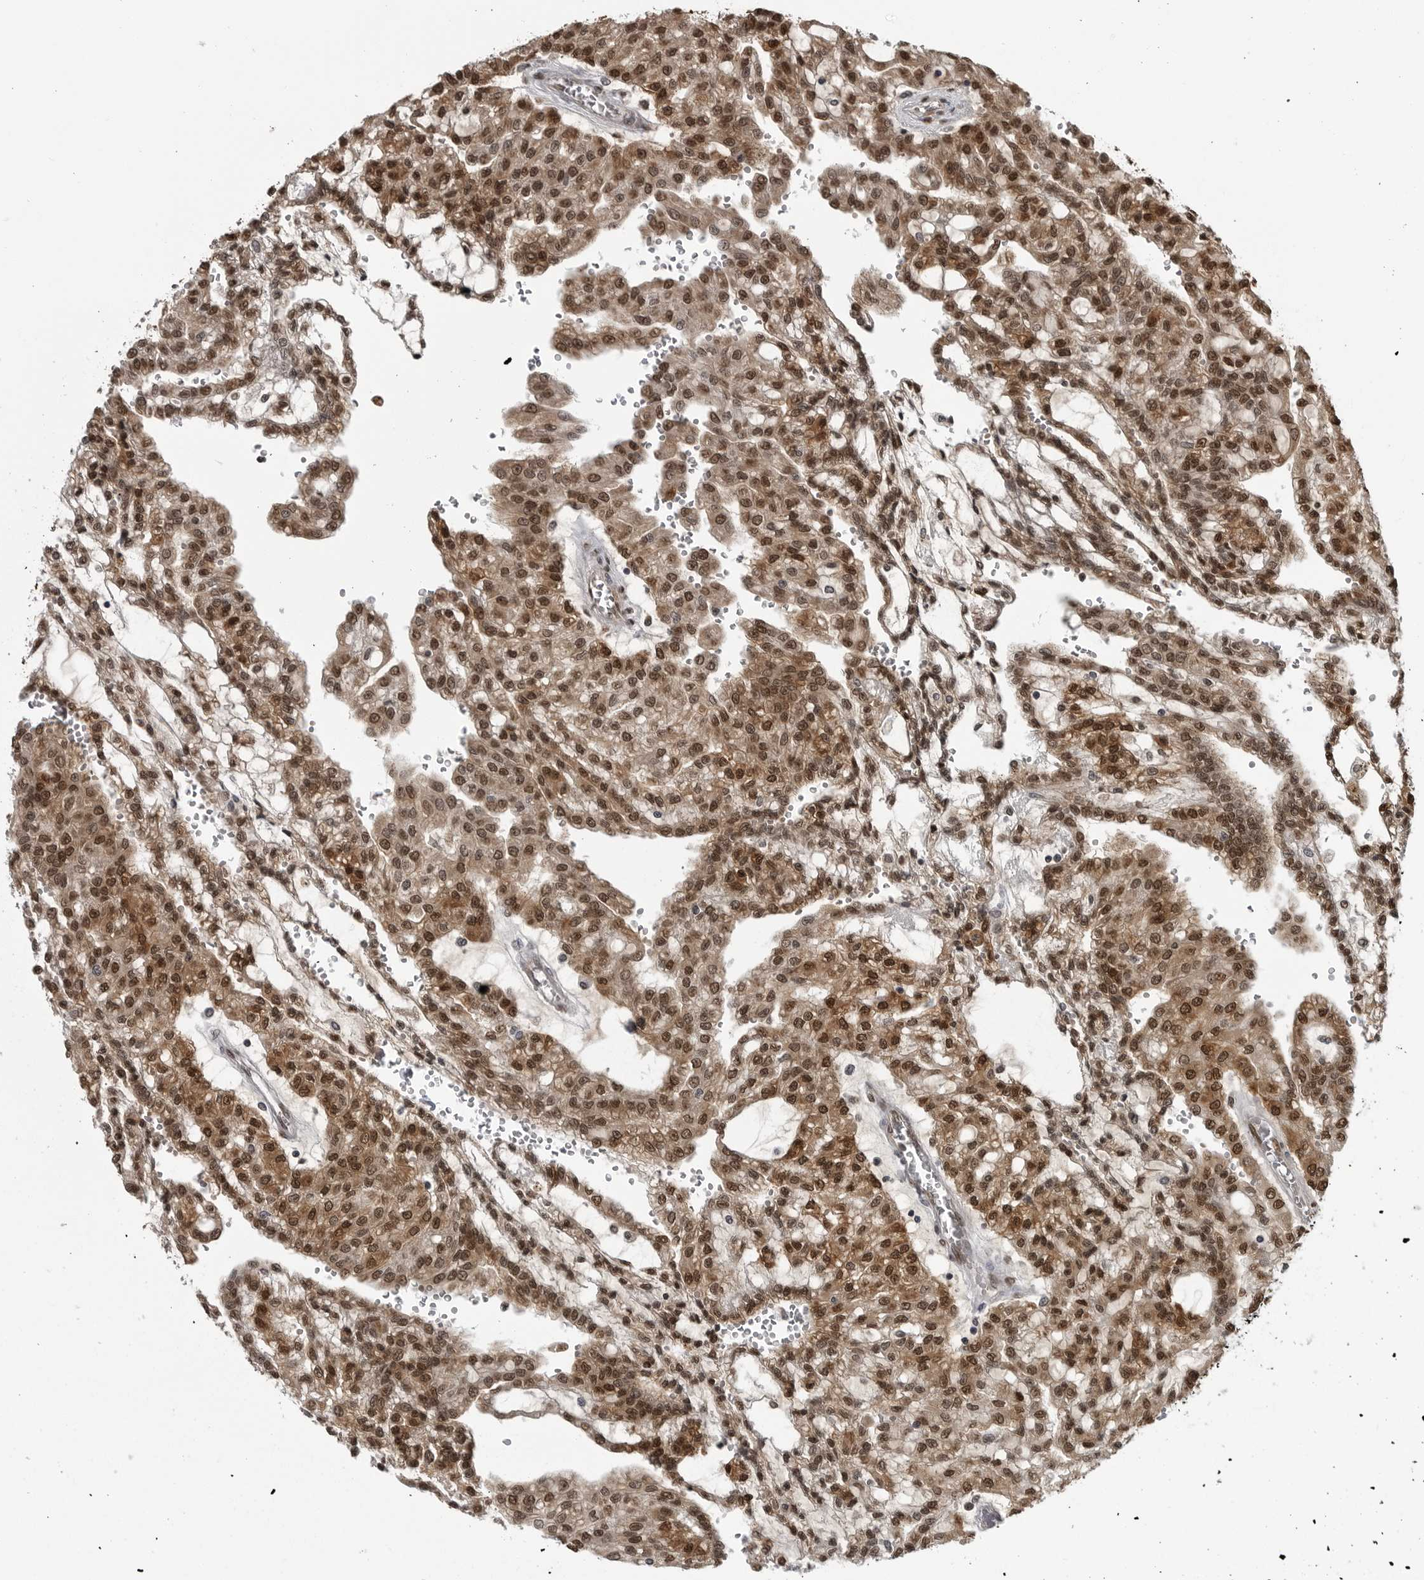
{"staining": {"intensity": "moderate", "quantity": ">75%", "location": "cytoplasmic/membranous,nuclear"}, "tissue": "renal cancer", "cell_type": "Tumor cells", "image_type": "cancer", "snomed": [{"axis": "morphology", "description": "Adenocarcinoma, NOS"}, {"axis": "topography", "description": "Kidney"}], "caption": "Renal cancer stained with a protein marker shows moderate staining in tumor cells.", "gene": "SMAD2", "patient": {"sex": "male", "age": 63}}